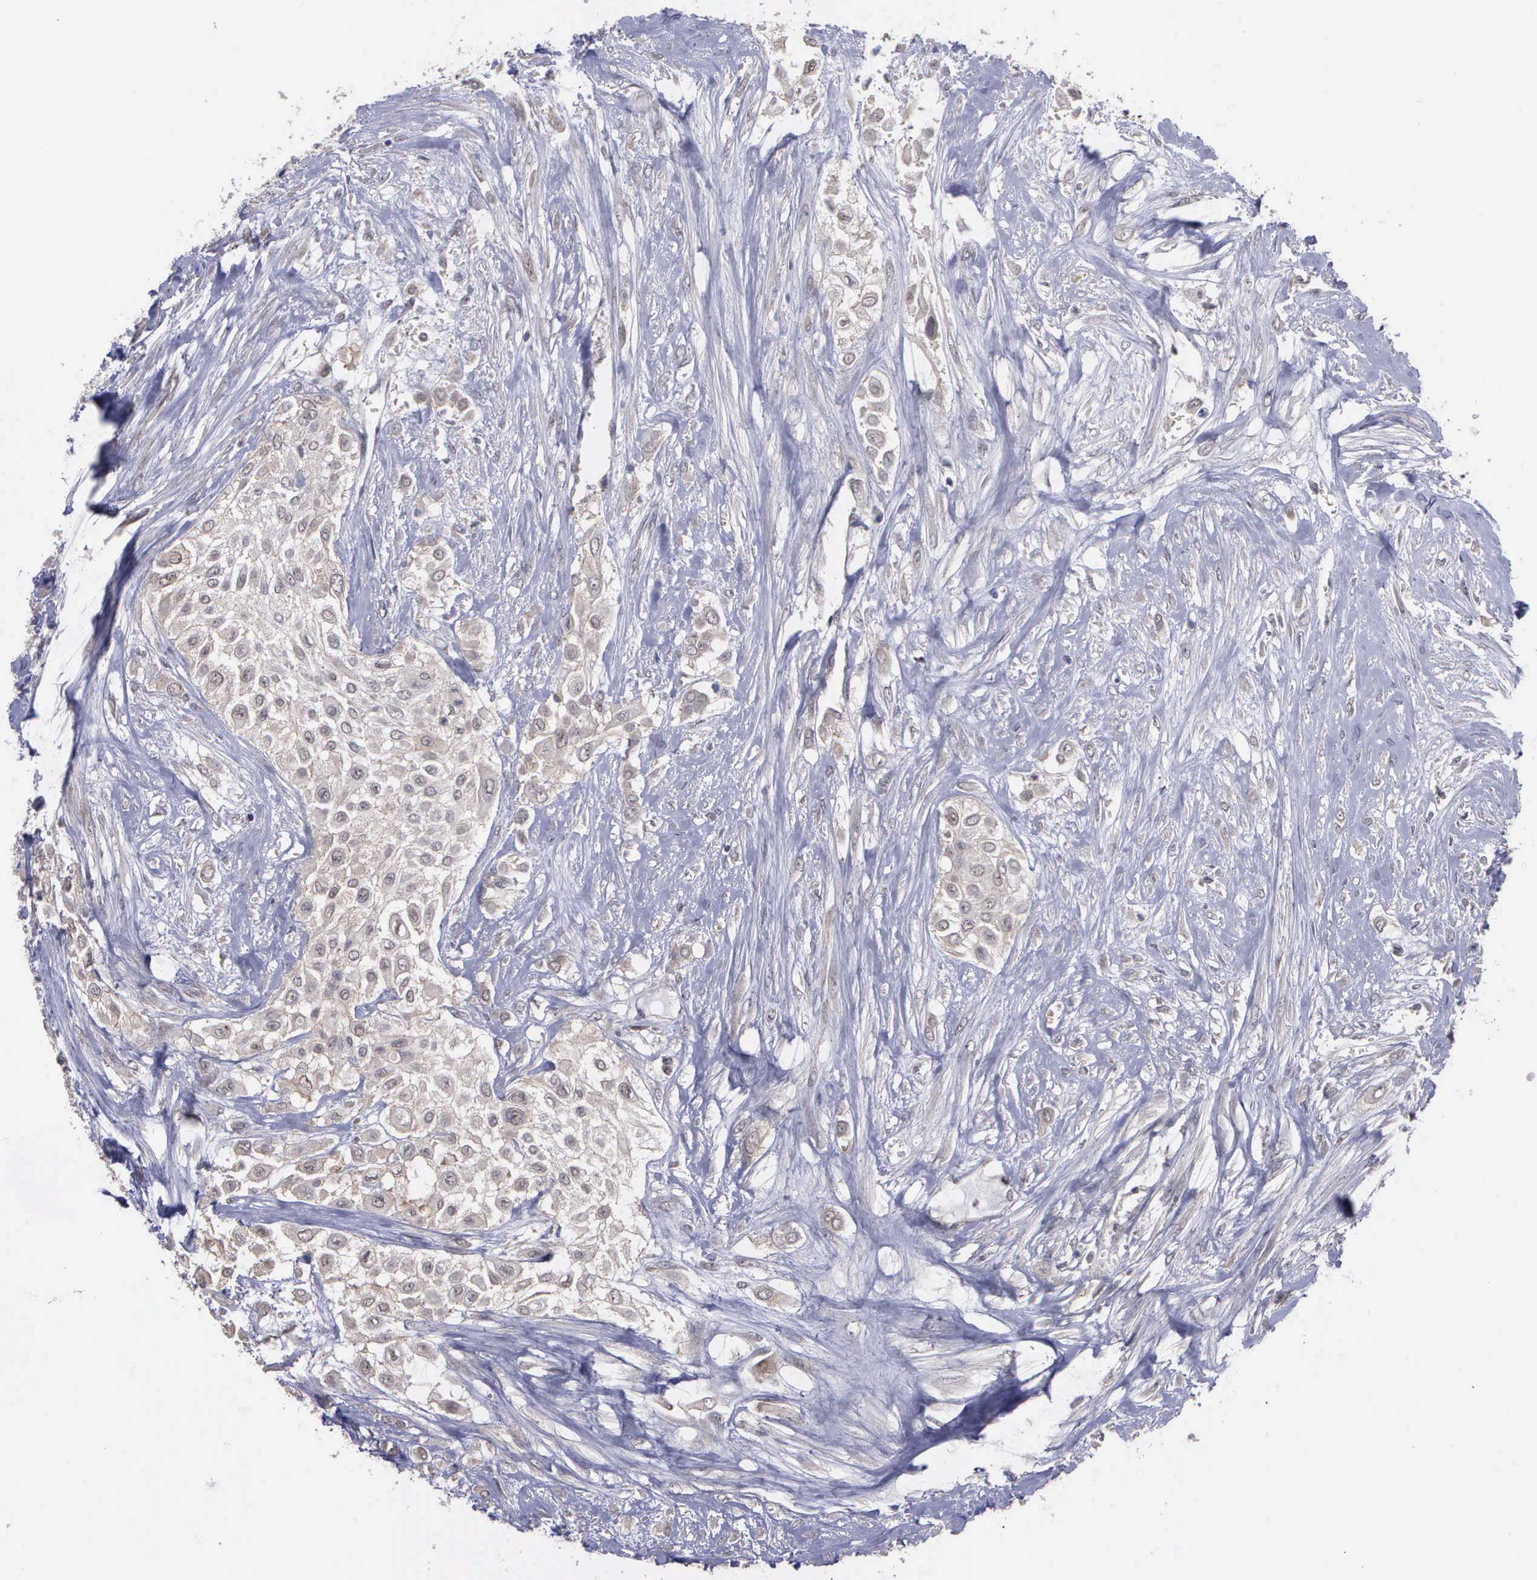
{"staining": {"intensity": "weak", "quantity": "25%-75%", "location": "cytoplasmic/membranous"}, "tissue": "urothelial cancer", "cell_type": "Tumor cells", "image_type": "cancer", "snomed": [{"axis": "morphology", "description": "Urothelial carcinoma, High grade"}, {"axis": "topography", "description": "Urinary bladder"}], "caption": "Immunohistochemistry (IHC) (DAB (3,3'-diaminobenzidine)) staining of urothelial cancer demonstrates weak cytoplasmic/membranous protein expression in about 25%-75% of tumor cells.", "gene": "MAP3K9", "patient": {"sex": "male", "age": 57}}